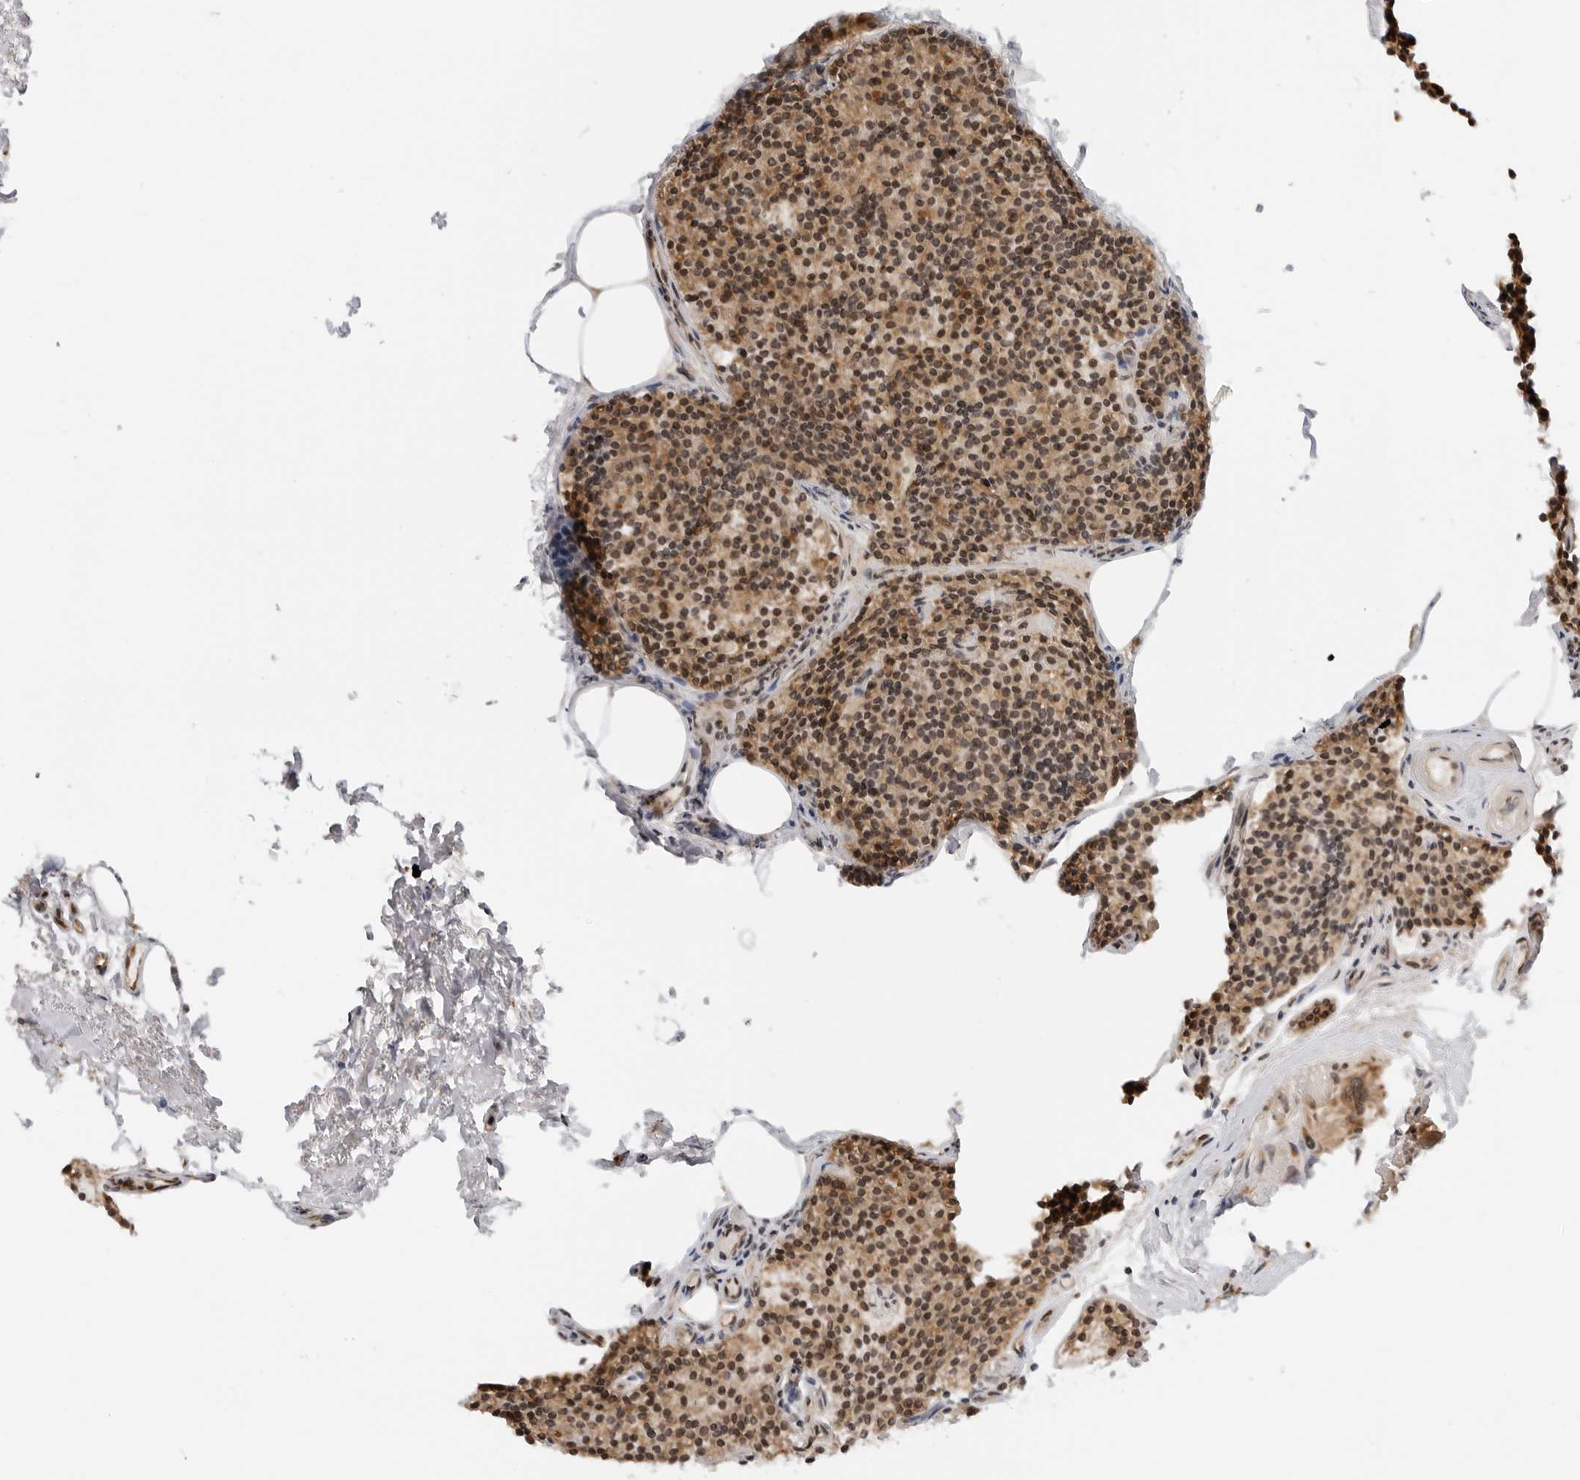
{"staining": {"intensity": "moderate", "quantity": "25%-75%", "location": "cytoplasmic/membranous,nuclear"}, "tissue": "parathyroid gland", "cell_type": "Glandular cells", "image_type": "normal", "snomed": [{"axis": "morphology", "description": "Normal tissue, NOS"}, {"axis": "topography", "description": "Parathyroid gland"}], "caption": "Protein analysis of normal parathyroid gland shows moderate cytoplasmic/membranous,nuclear expression in approximately 25%-75% of glandular cells.", "gene": "TIPRL", "patient": {"sex": "female", "age": 71}}